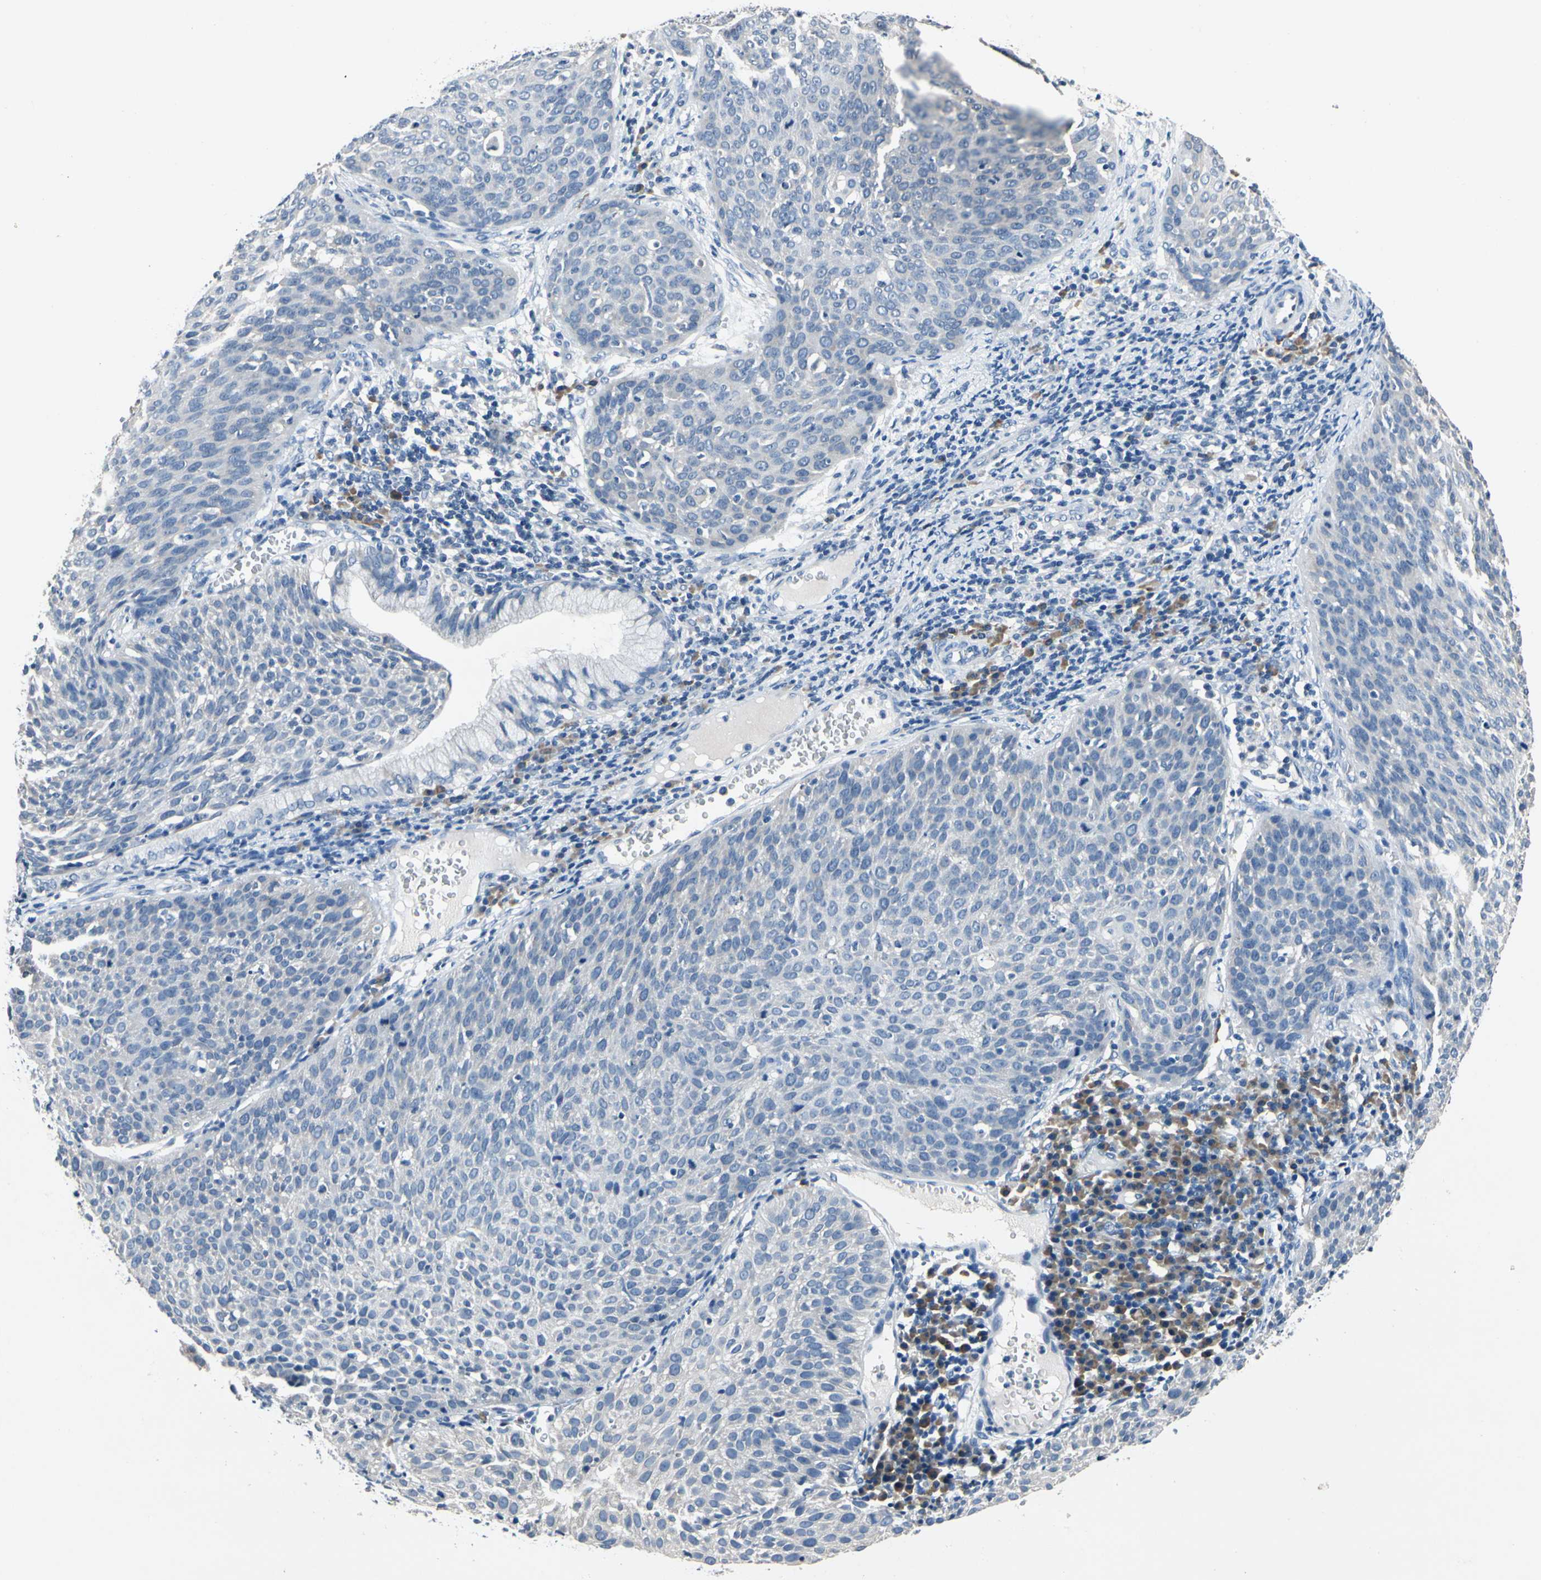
{"staining": {"intensity": "negative", "quantity": "none", "location": "none"}, "tissue": "cervical cancer", "cell_type": "Tumor cells", "image_type": "cancer", "snomed": [{"axis": "morphology", "description": "Squamous cell carcinoma, NOS"}, {"axis": "topography", "description": "Cervix"}], "caption": "This is a micrograph of IHC staining of cervical cancer, which shows no expression in tumor cells.", "gene": "SELENOK", "patient": {"sex": "female", "age": 38}}